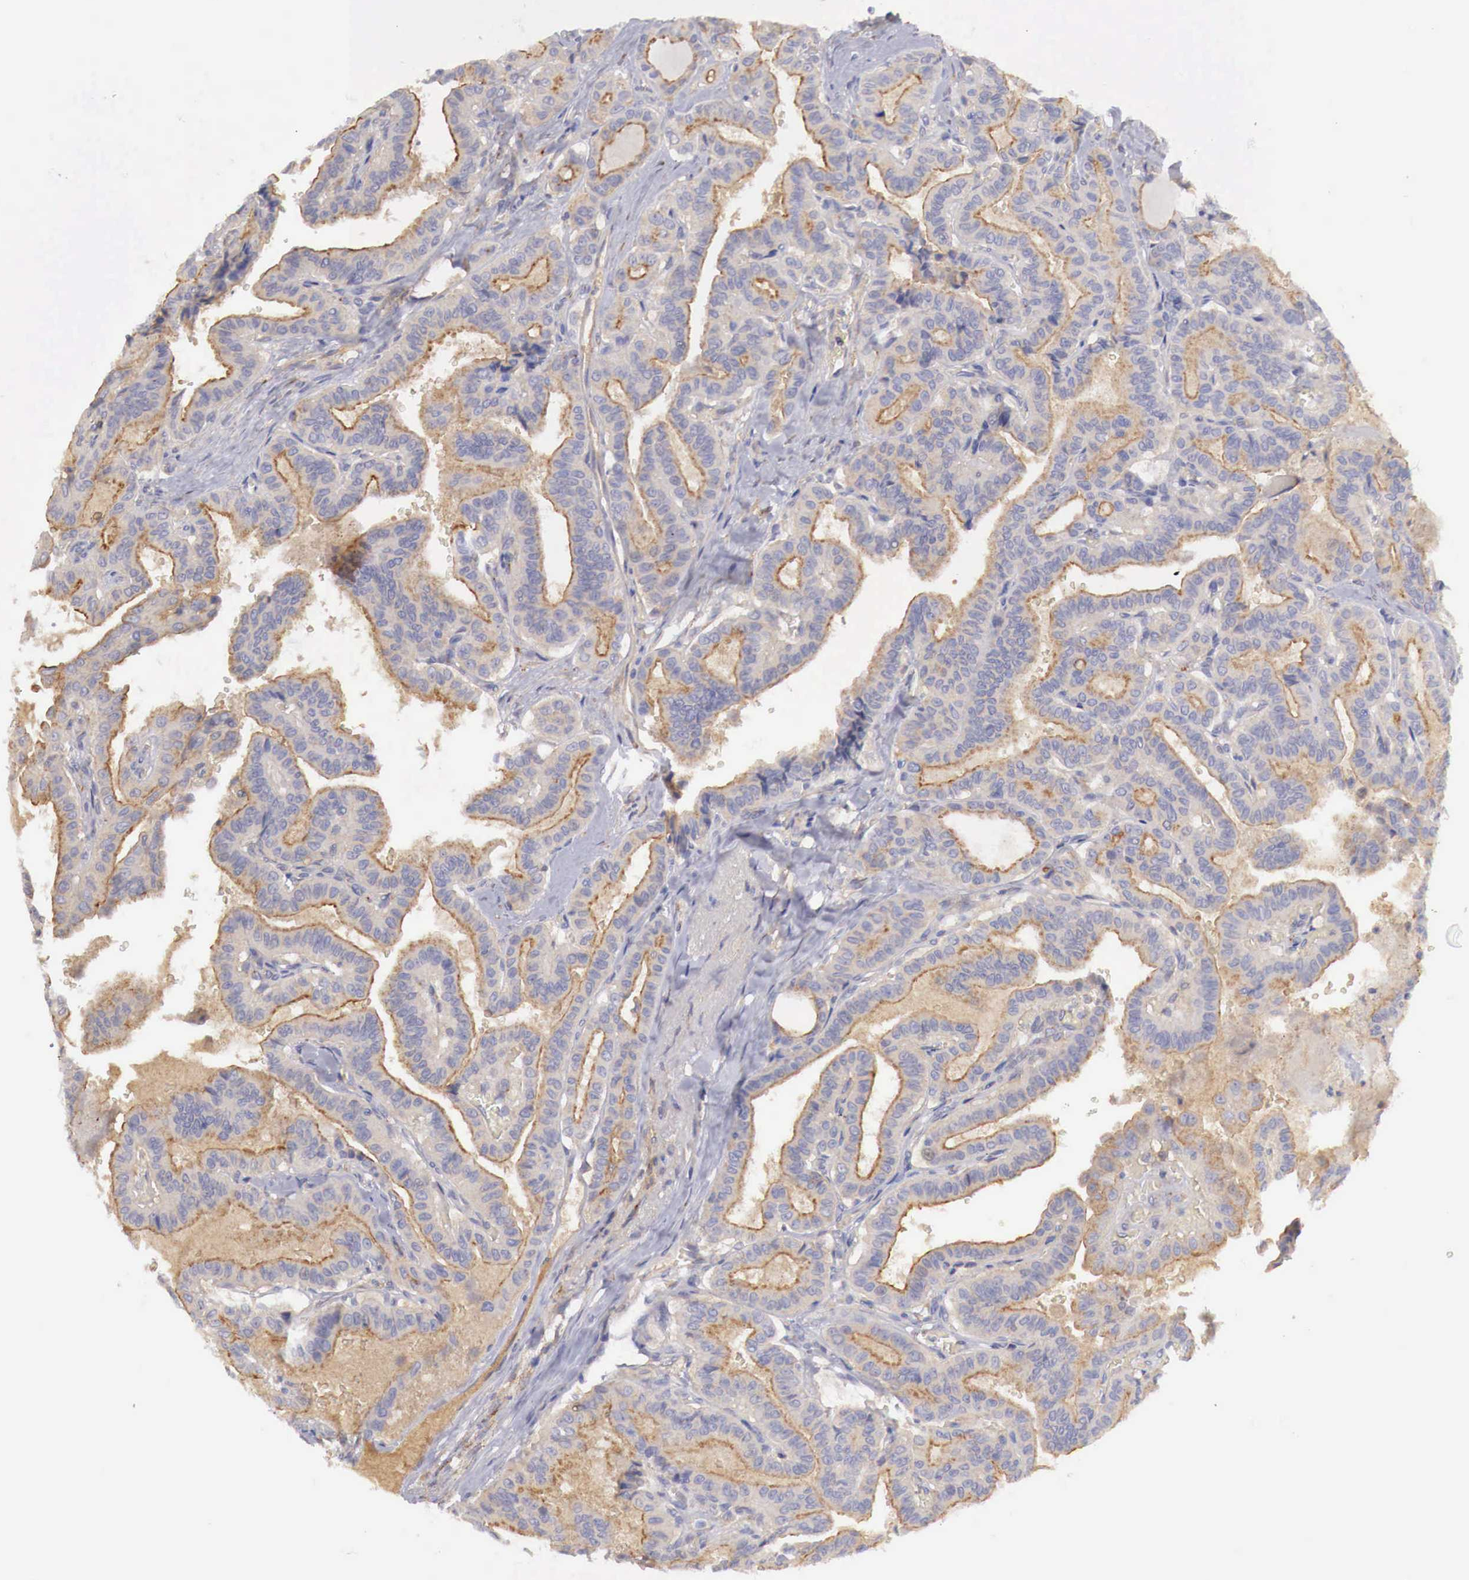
{"staining": {"intensity": "weak", "quantity": "25%-75%", "location": "cytoplasmic/membranous"}, "tissue": "thyroid cancer", "cell_type": "Tumor cells", "image_type": "cancer", "snomed": [{"axis": "morphology", "description": "Papillary adenocarcinoma, NOS"}, {"axis": "topography", "description": "Thyroid gland"}], "caption": "Papillary adenocarcinoma (thyroid) stained for a protein (brown) displays weak cytoplasmic/membranous positive positivity in approximately 25%-75% of tumor cells.", "gene": "KLHDC7B", "patient": {"sex": "male", "age": 87}}